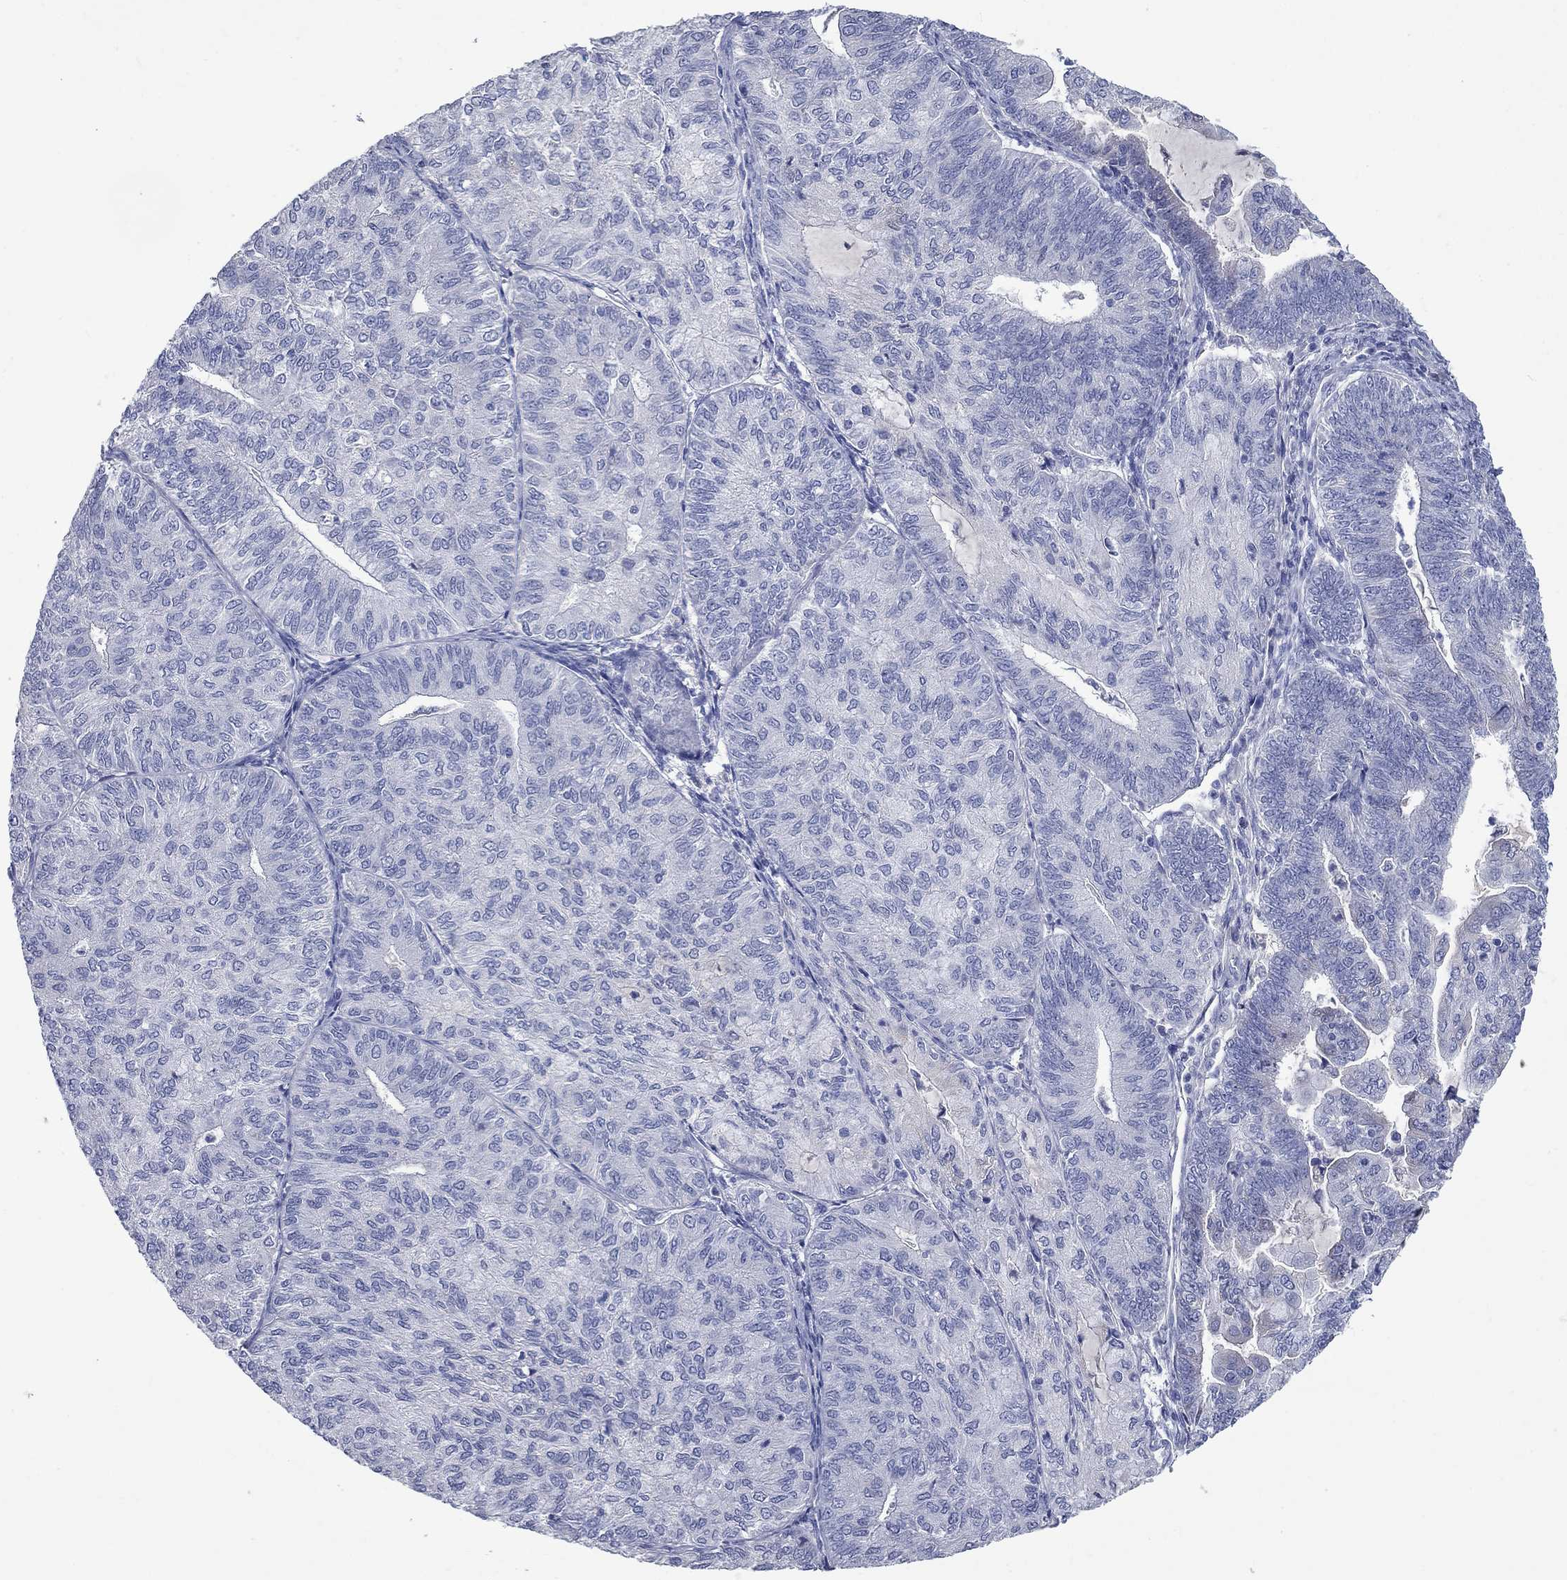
{"staining": {"intensity": "negative", "quantity": "none", "location": "none"}, "tissue": "endometrial cancer", "cell_type": "Tumor cells", "image_type": "cancer", "snomed": [{"axis": "morphology", "description": "Adenocarcinoma, NOS"}, {"axis": "topography", "description": "Endometrium"}], "caption": "Immunohistochemical staining of human endometrial adenocarcinoma exhibits no significant positivity in tumor cells.", "gene": "UNC119B", "patient": {"sex": "female", "age": 82}}